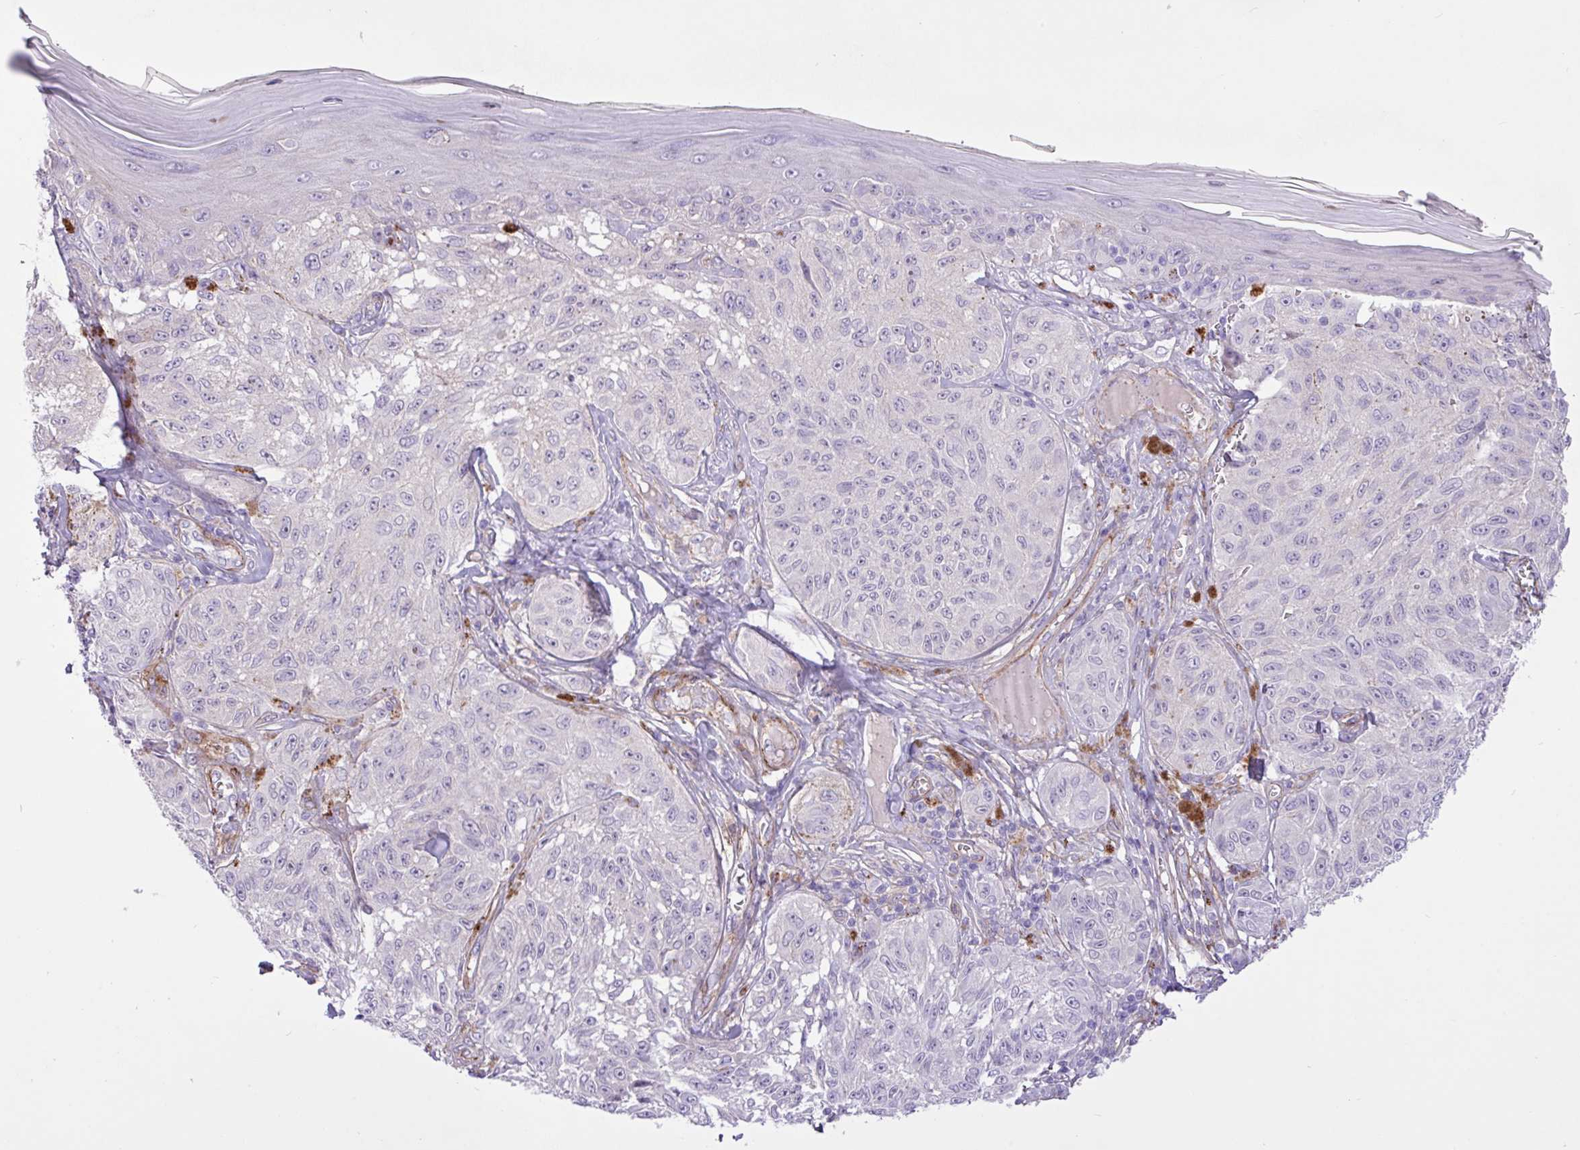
{"staining": {"intensity": "negative", "quantity": "none", "location": "none"}, "tissue": "melanoma", "cell_type": "Tumor cells", "image_type": "cancer", "snomed": [{"axis": "morphology", "description": "Malignant melanoma, NOS"}, {"axis": "topography", "description": "Skin"}], "caption": "The IHC micrograph has no significant staining in tumor cells of melanoma tissue. The staining was performed using DAB to visualize the protein expression in brown, while the nuclei were stained in blue with hematoxylin (Magnification: 20x).", "gene": "CD248", "patient": {"sex": "male", "age": 68}}